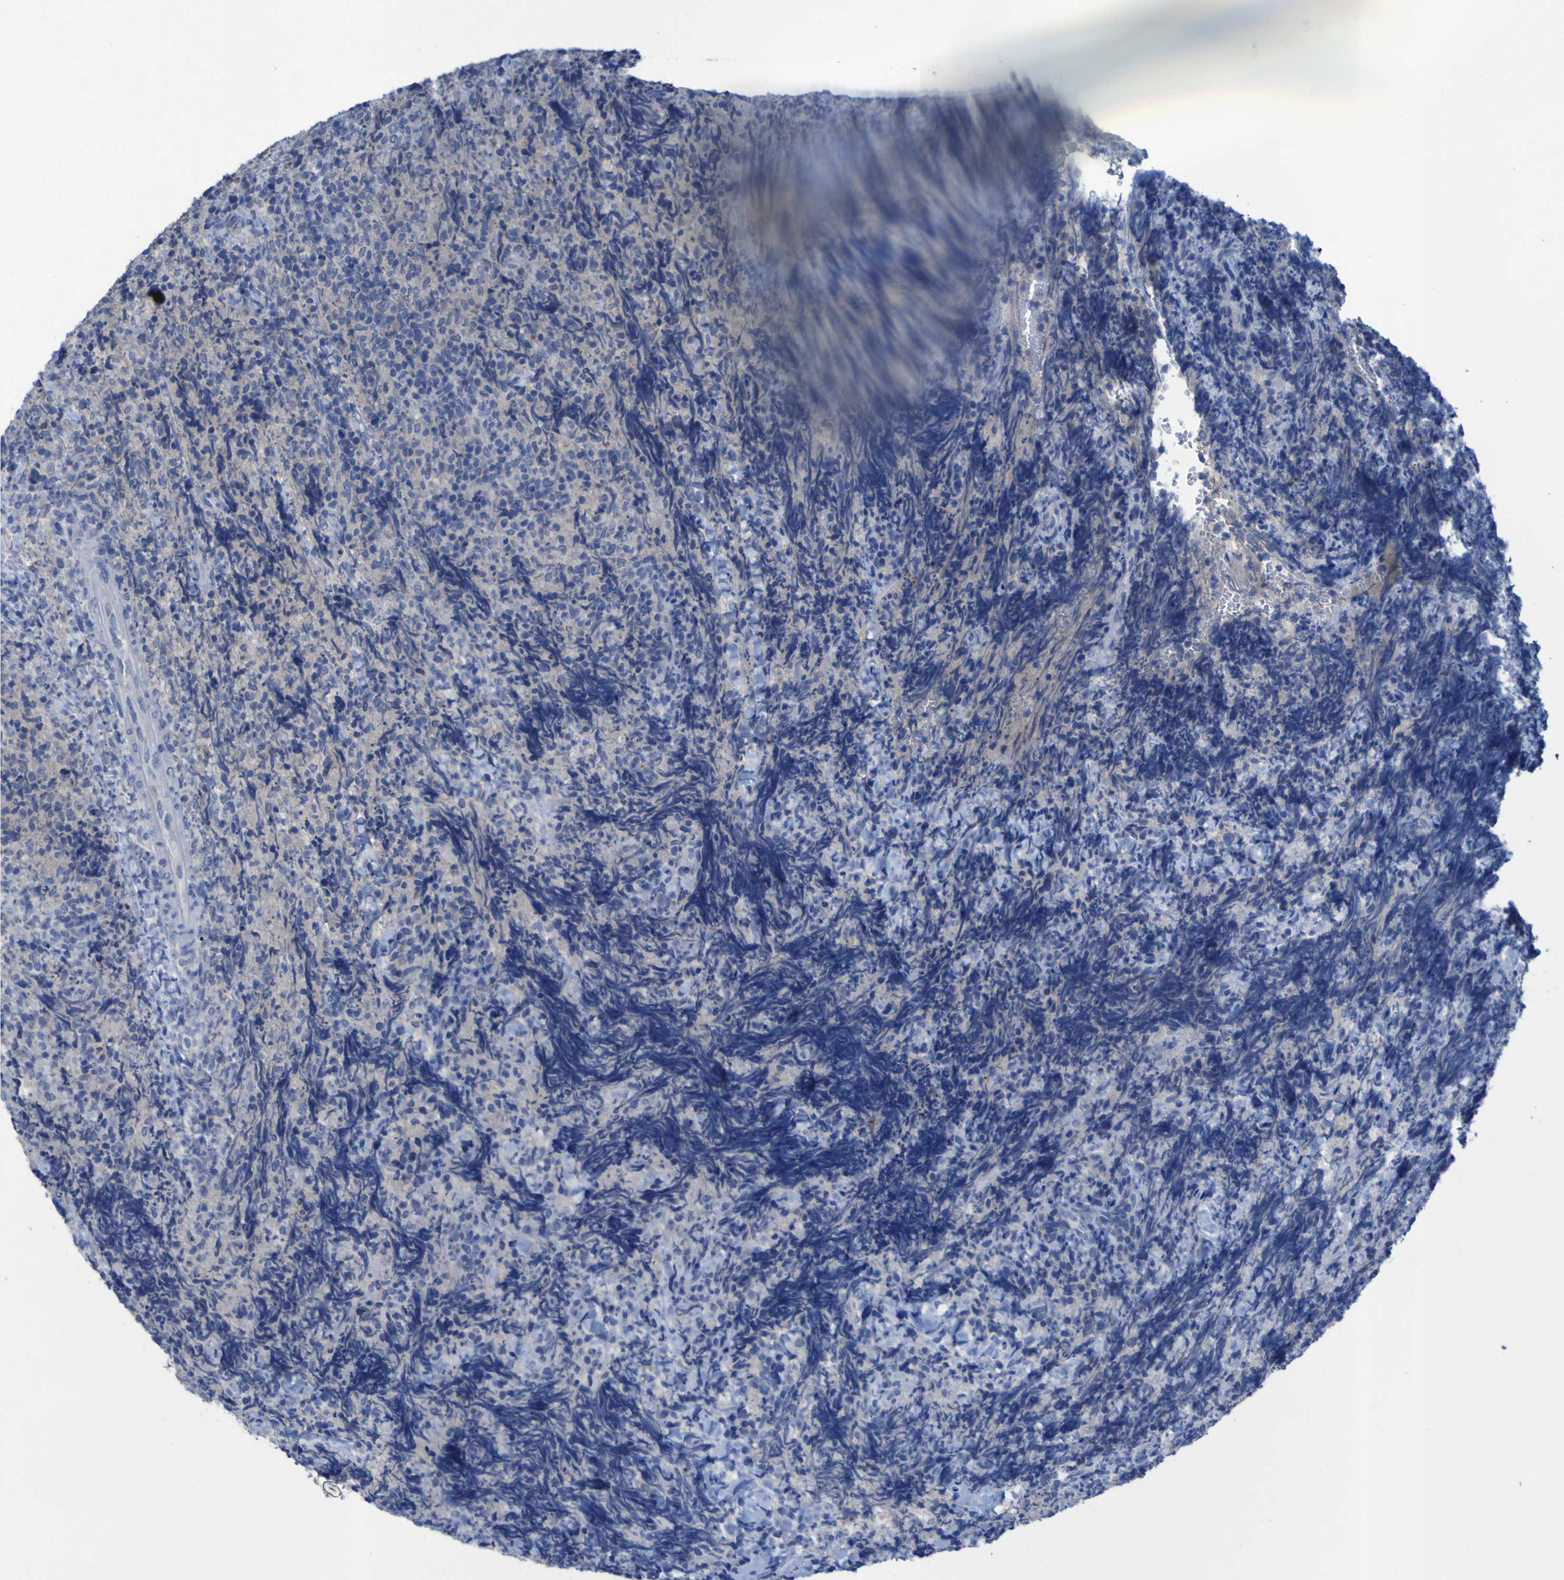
{"staining": {"intensity": "negative", "quantity": "none", "location": "none"}, "tissue": "lymphoma", "cell_type": "Tumor cells", "image_type": "cancer", "snomed": [{"axis": "morphology", "description": "Malignant lymphoma, non-Hodgkin's type, High grade"}, {"axis": "topography", "description": "Tonsil"}], "caption": "Tumor cells are negative for brown protein staining in malignant lymphoma, non-Hodgkin's type (high-grade). (DAB (3,3'-diaminobenzidine) immunohistochemistry (IHC) visualized using brightfield microscopy, high magnification).", "gene": "SGK2", "patient": {"sex": "female", "age": 36}}